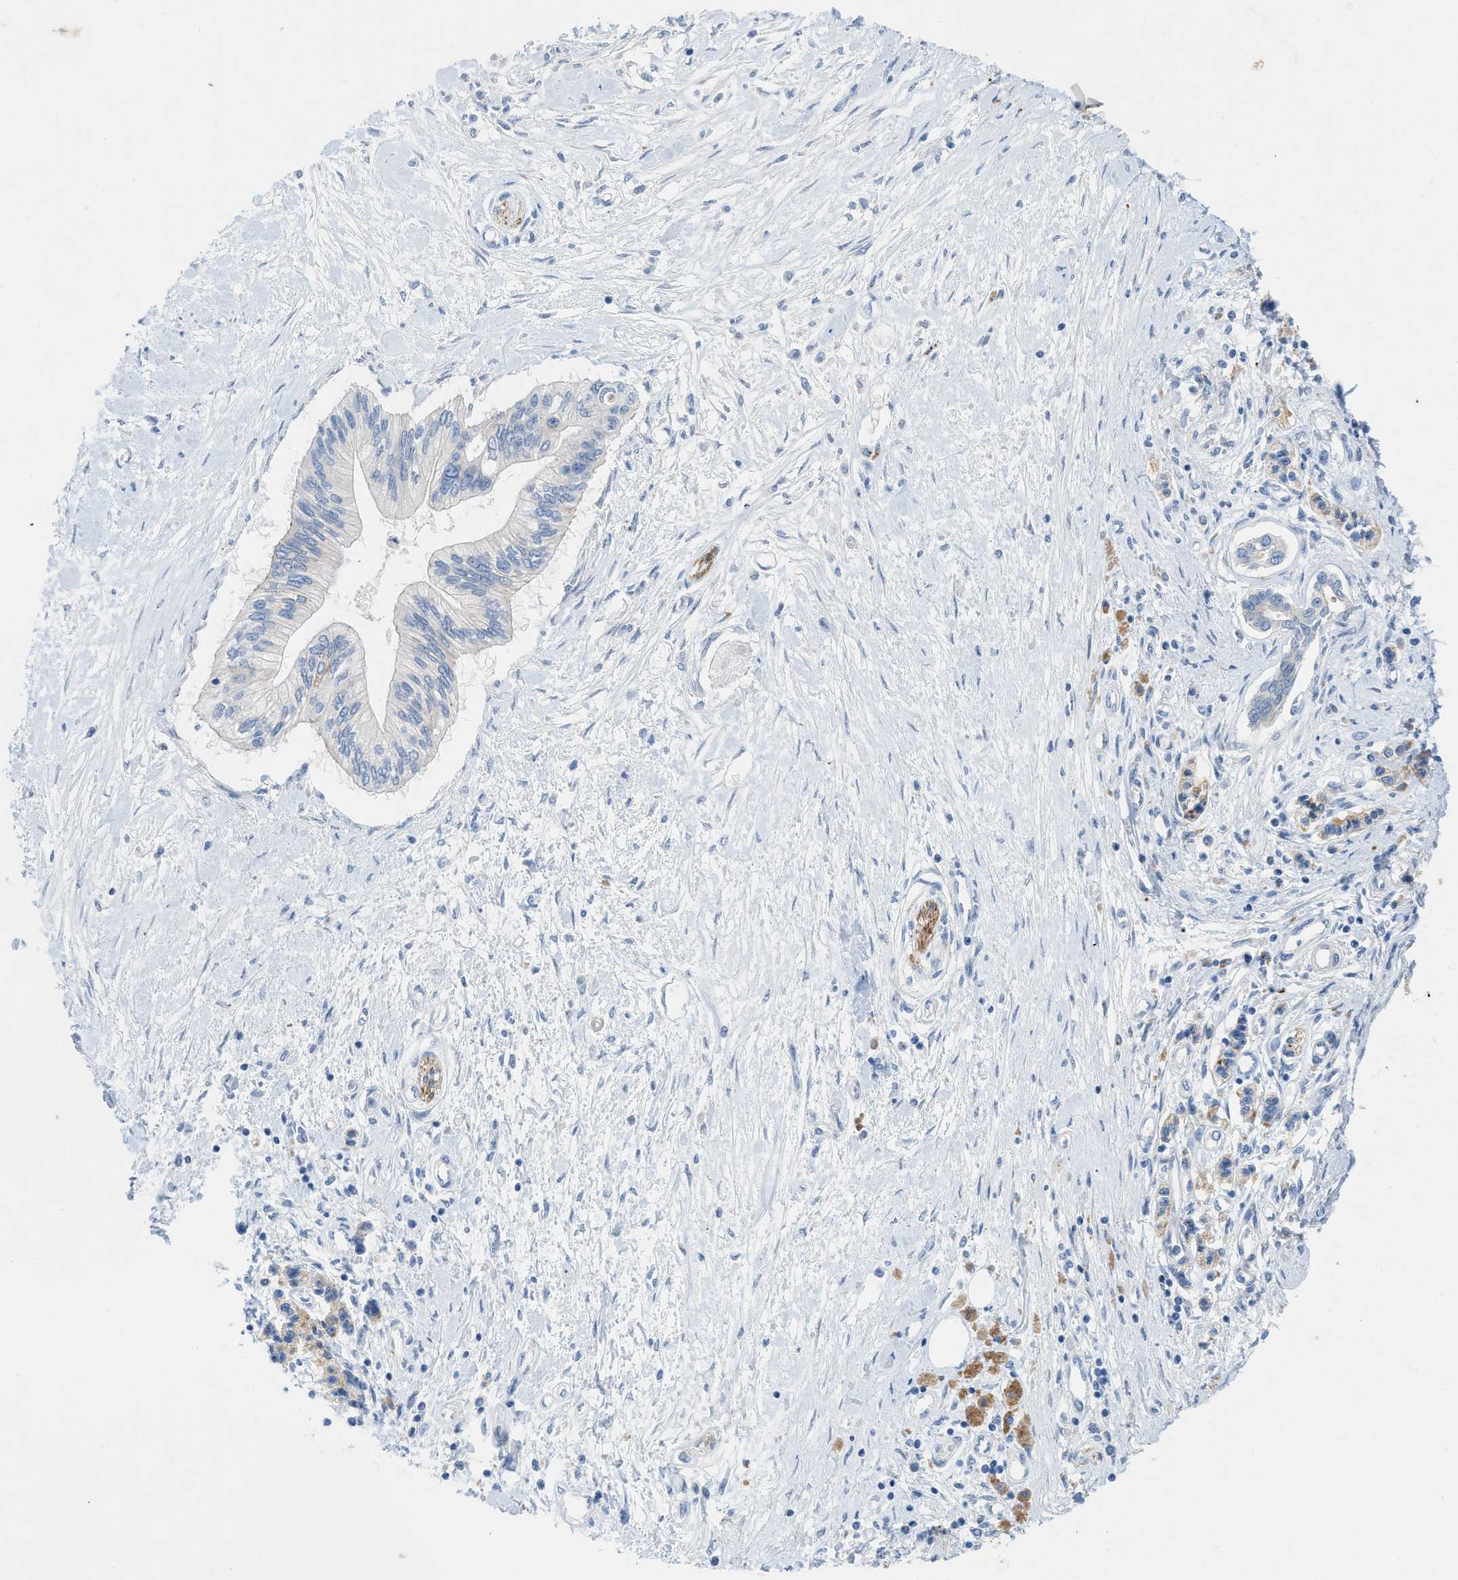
{"staining": {"intensity": "negative", "quantity": "none", "location": "none"}, "tissue": "pancreatic cancer", "cell_type": "Tumor cells", "image_type": "cancer", "snomed": [{"axis": "morphology", "description": "Adenocarcinoma, NOS"}, {"axis": "topography", "description": "Pancreas"}], "caption": "Immunohistochemical staining of pancreatic adenocarcinoma reveals no significant positivity in tumor cells. (Brightfield microscopy of DAB (3,3'-diaminobenzidine) immunohistochemistry (IHC) at high magnification).", "gene": "TMEM248", "patient": {"sex": "female", "age": 77}}